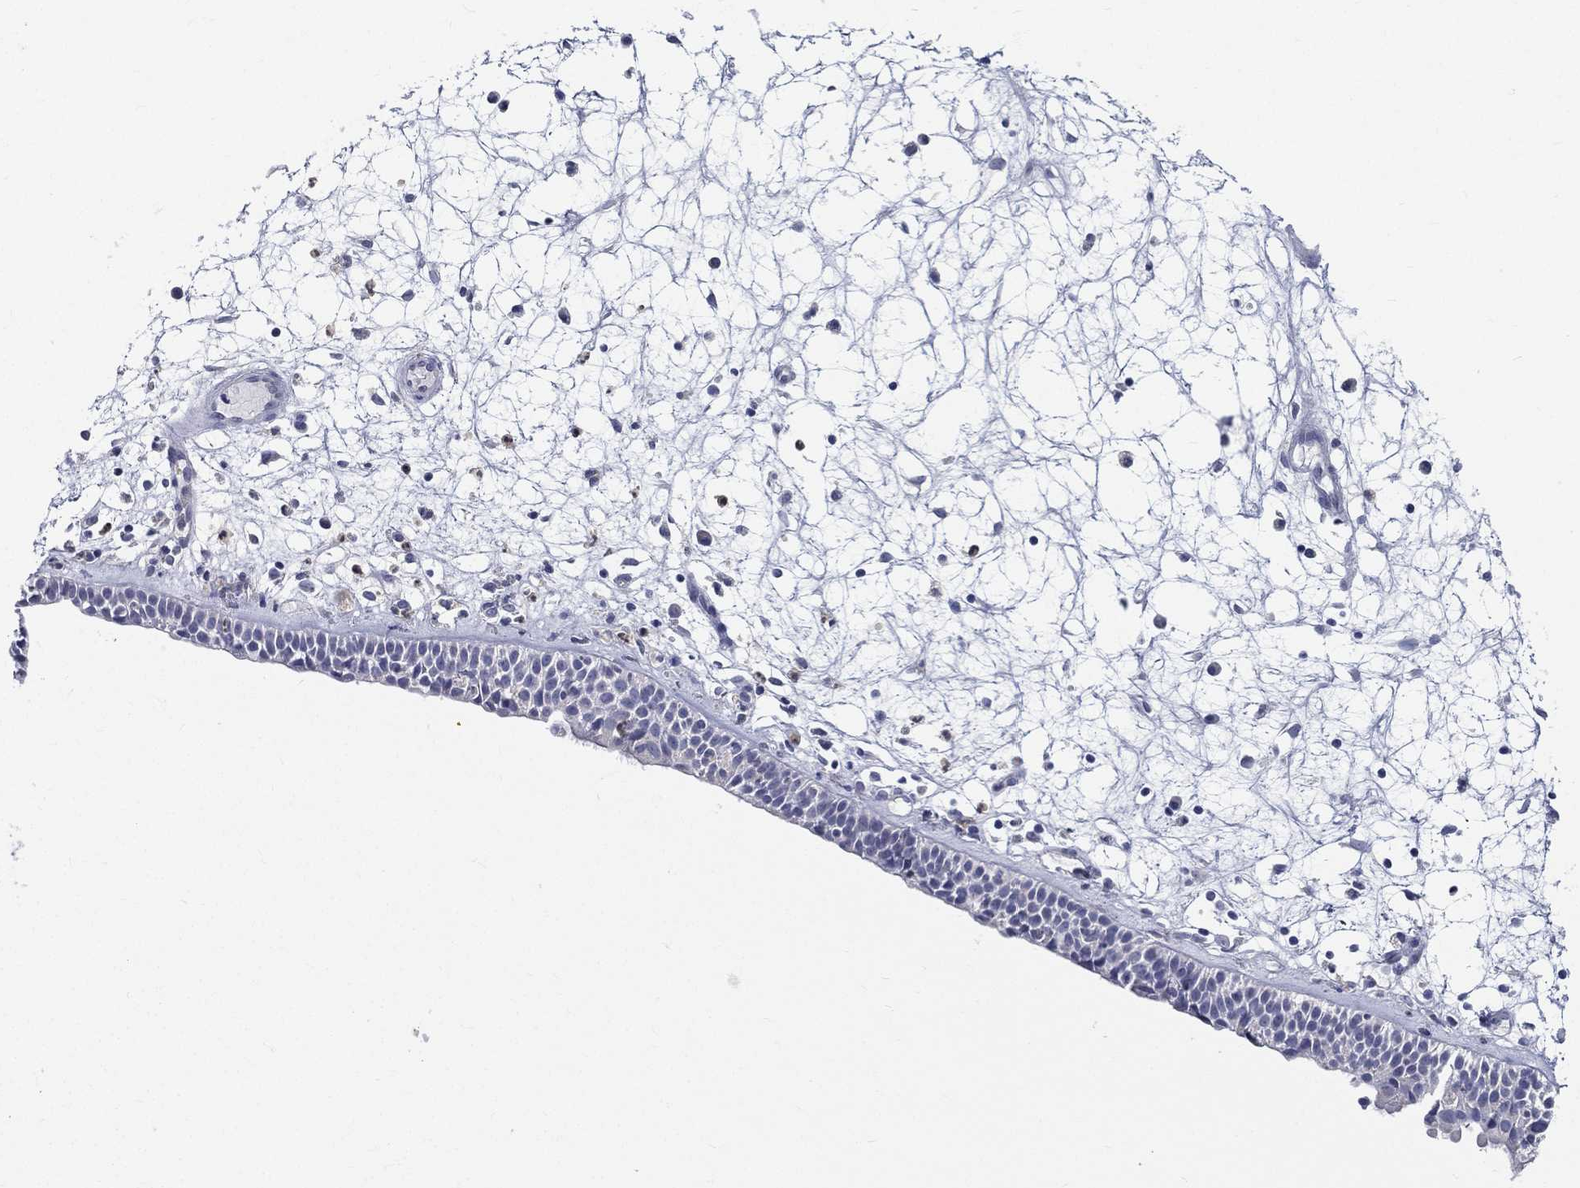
{"staining": {"intensity": "negative", "quantity": "none", "location": "none"}, "tissue": "nasopharynx", "cell_type": "Respiratory epithelial cells", "image_type": "normal", "snomed": [{"axis": "morphology", "description": "Normal tissue, NOS"}, {"axis": "morphology", "description": "Polyp, NOS"}, {"axis": "topography", "description": "Nasopharynx"}], "caption": "Immunohistochemistry image of normal nasopharynx: nasopharynx stained with DAB exhibits no significant protein expression in respiratory epithelial cells.", "gene": "DEFB121", "patient": {"sex": "female", "age": 56}}